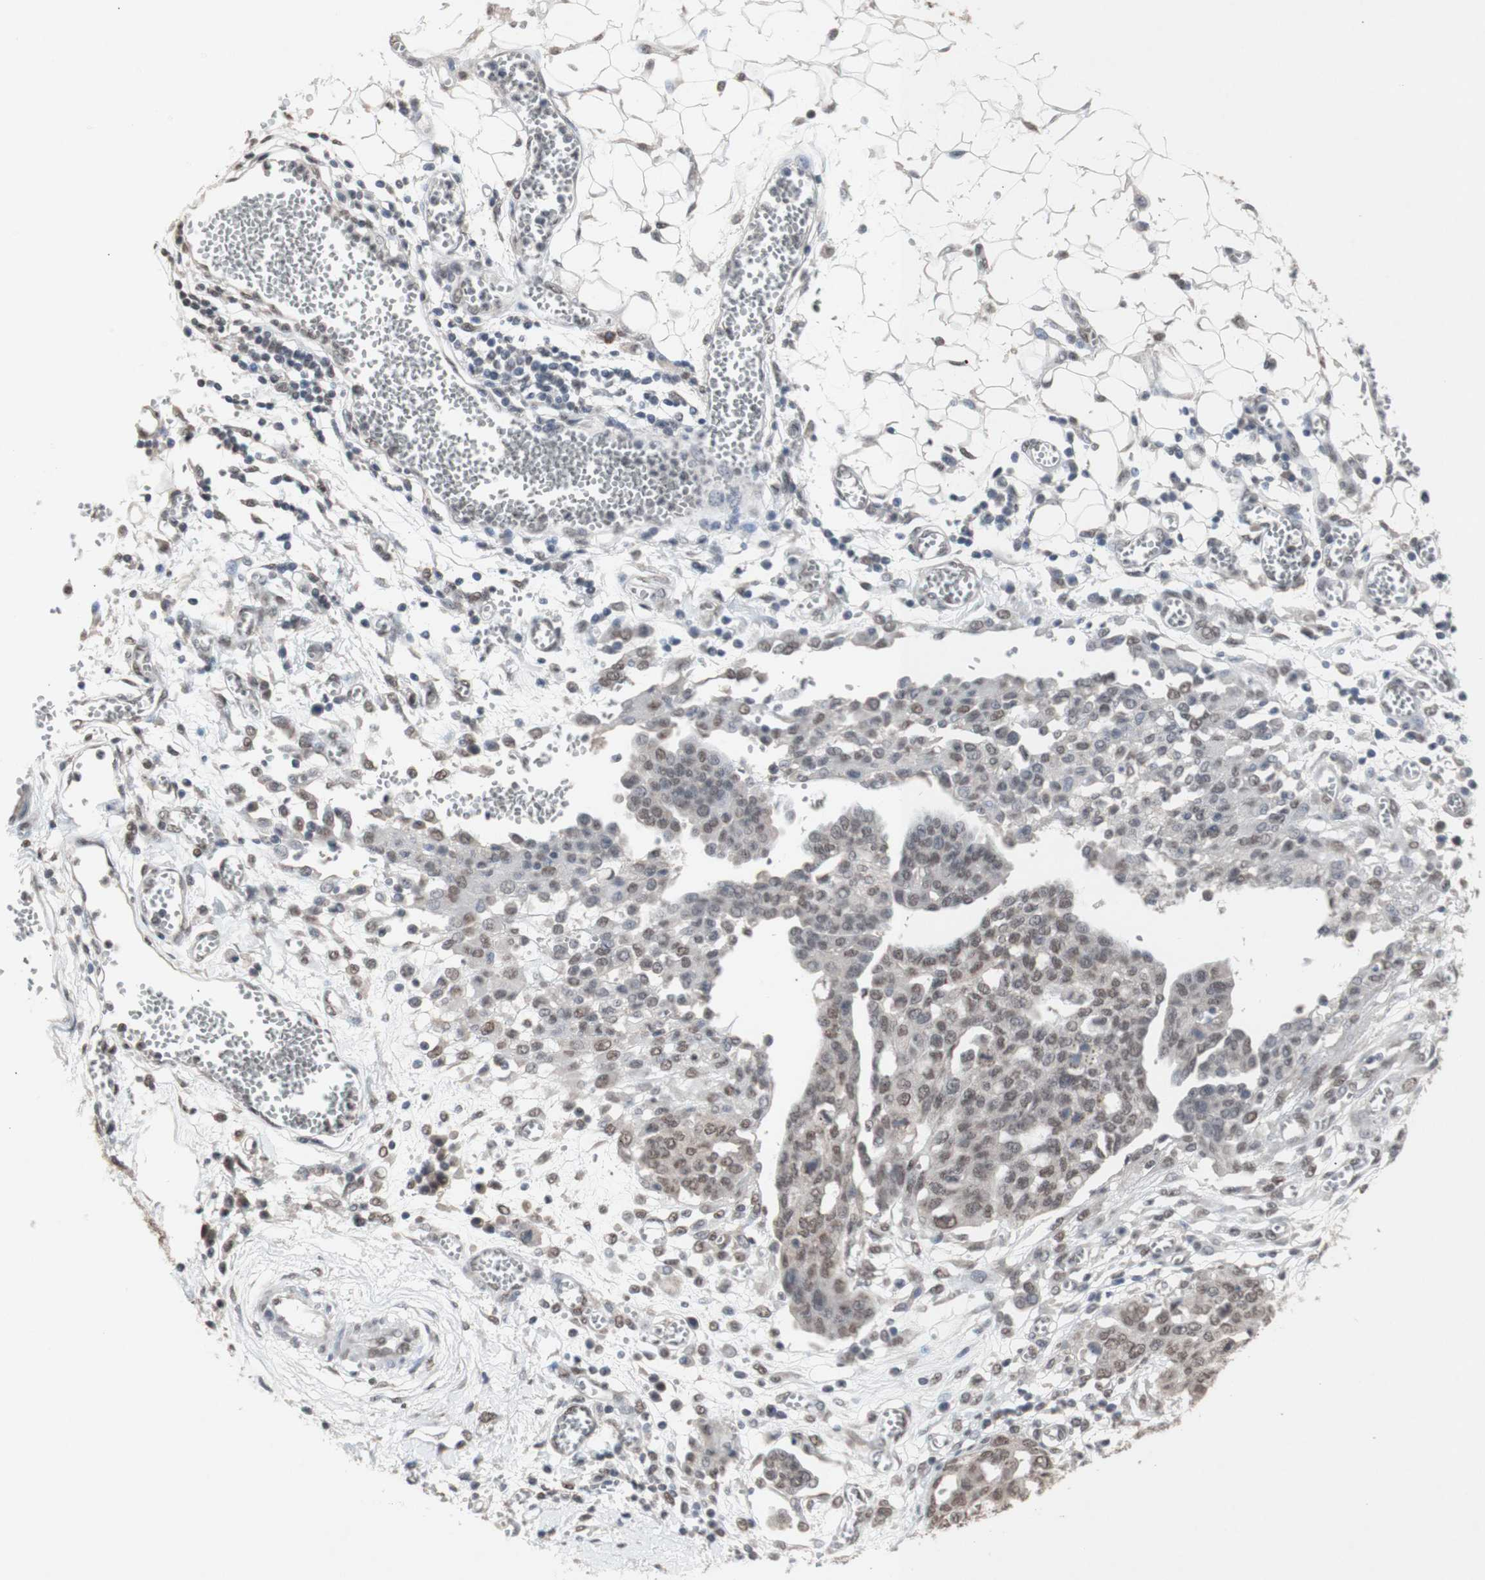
{"staining": {"intensity": "weak", "quantity": ">75%", "location": "nuclear"}, "tissue": "ovarian cancer", "cell_type": "Tumor cells", "image_type": "cancer", "snomed": [{"axis": "morphology", "description": "Cystadenocarcinoma, serous, NOS"}, {"axis": "topography", "description": "Soft tissue"}, {"axis": "topography", "description": "Ovary"}], "caption": "A high-resolution micrograph shows immunohistochemistry (IHC) staining of ovarian cancer (serous cystadenocarcinoma), which shows weak nuclear expression in approximately >75% of tumor cells.", "gene": "SFPQ", "patient": {"sex": "female", "age": 57}}